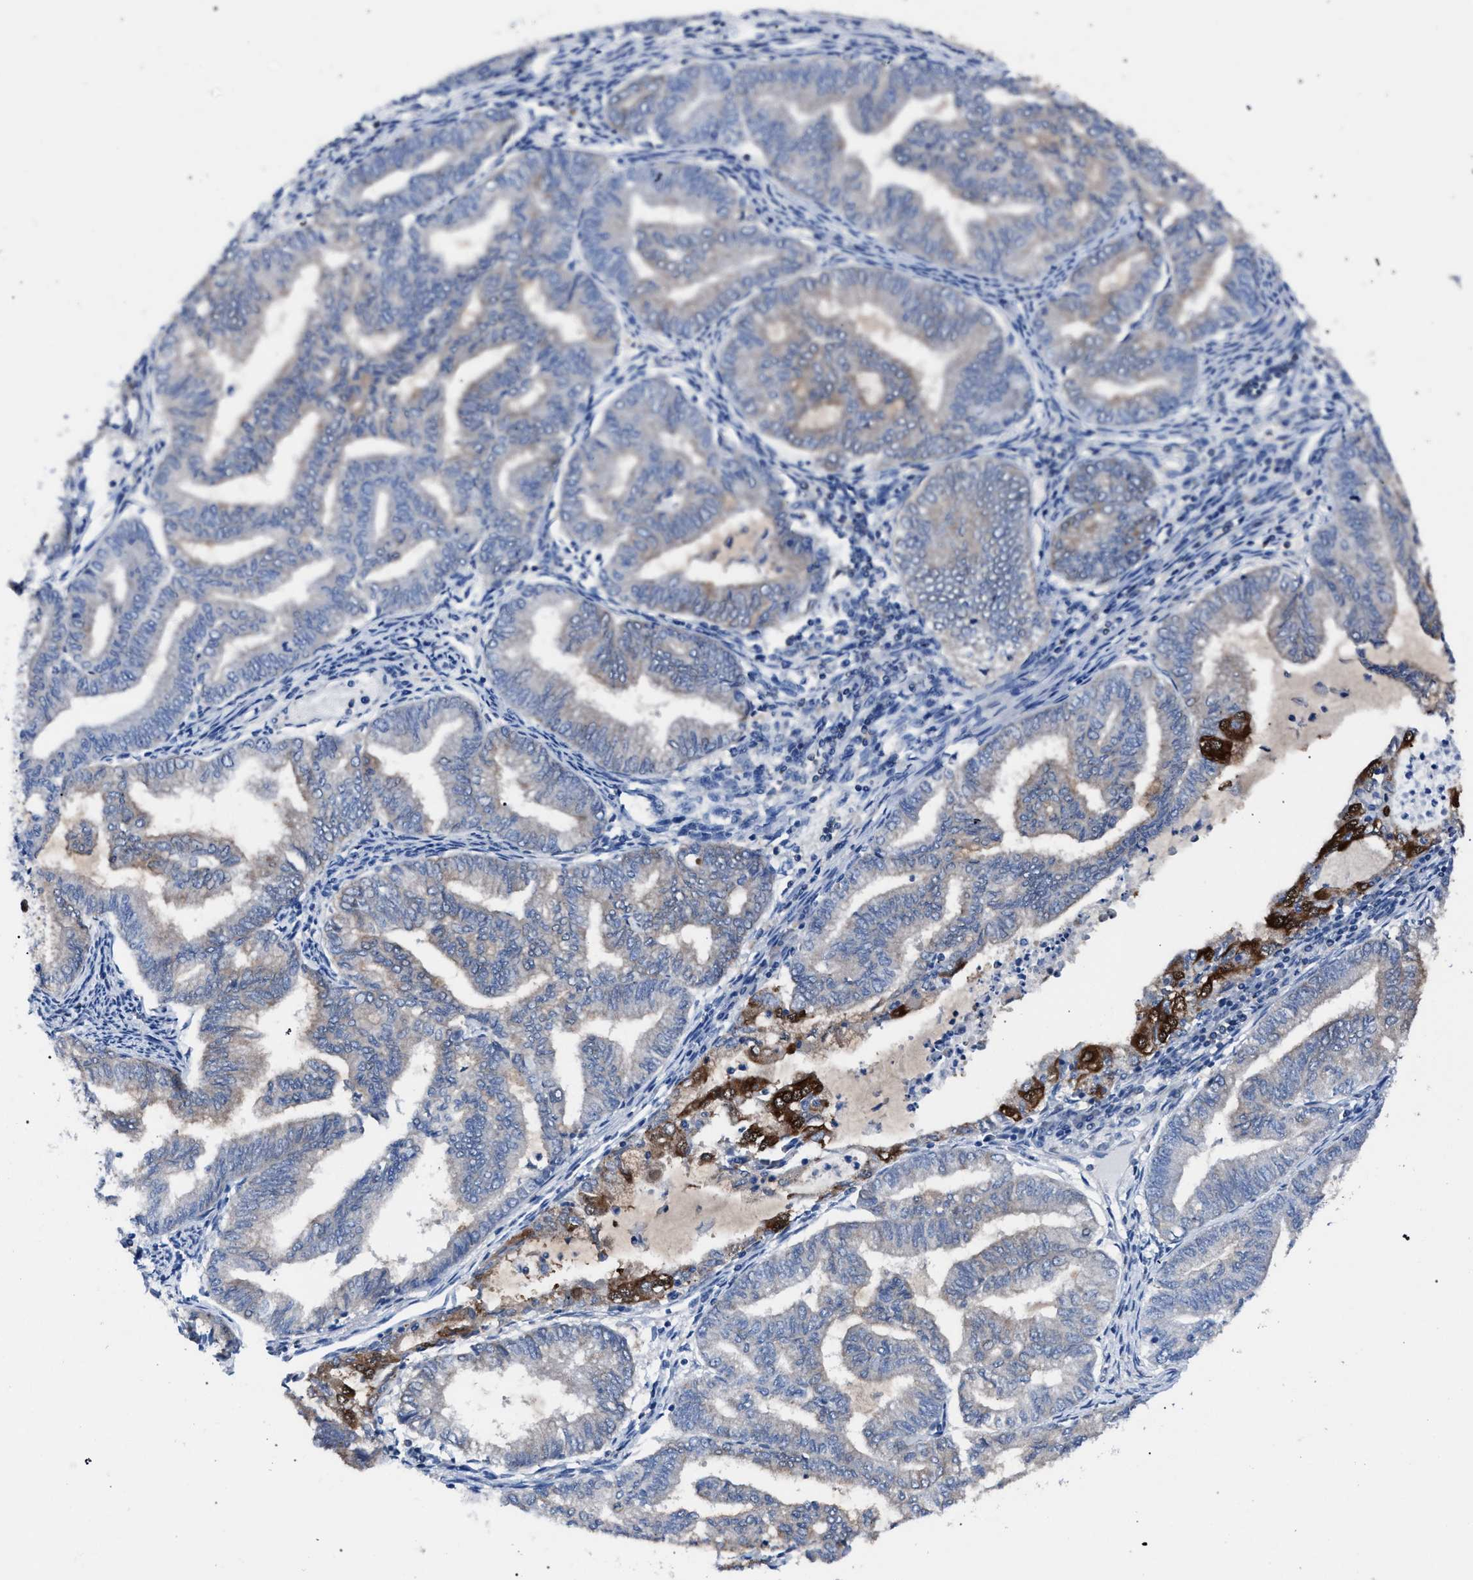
{"staining": {"intensity": "strong", "quantity": "<25%", "location": "cytoplasmic/membranous"}, "tissue": "endometrial cancer", "cell_type": "Tumor cells", "image_type": "cancer", "snomed": [{"axis": "morphology", "description": "Adenocarcinoma, NOS"}, {"axis": "topography", "description": "Endometrium"}], "caption": "Endometrial adenocarcinoma was stained to show a protein in brown. There is medium levels of strong cytoplasmic/membranous positivity in approximately <25% of tumor cells.", "gene": "CRYZ", "patient": {"sex": "female", "age": 79}}